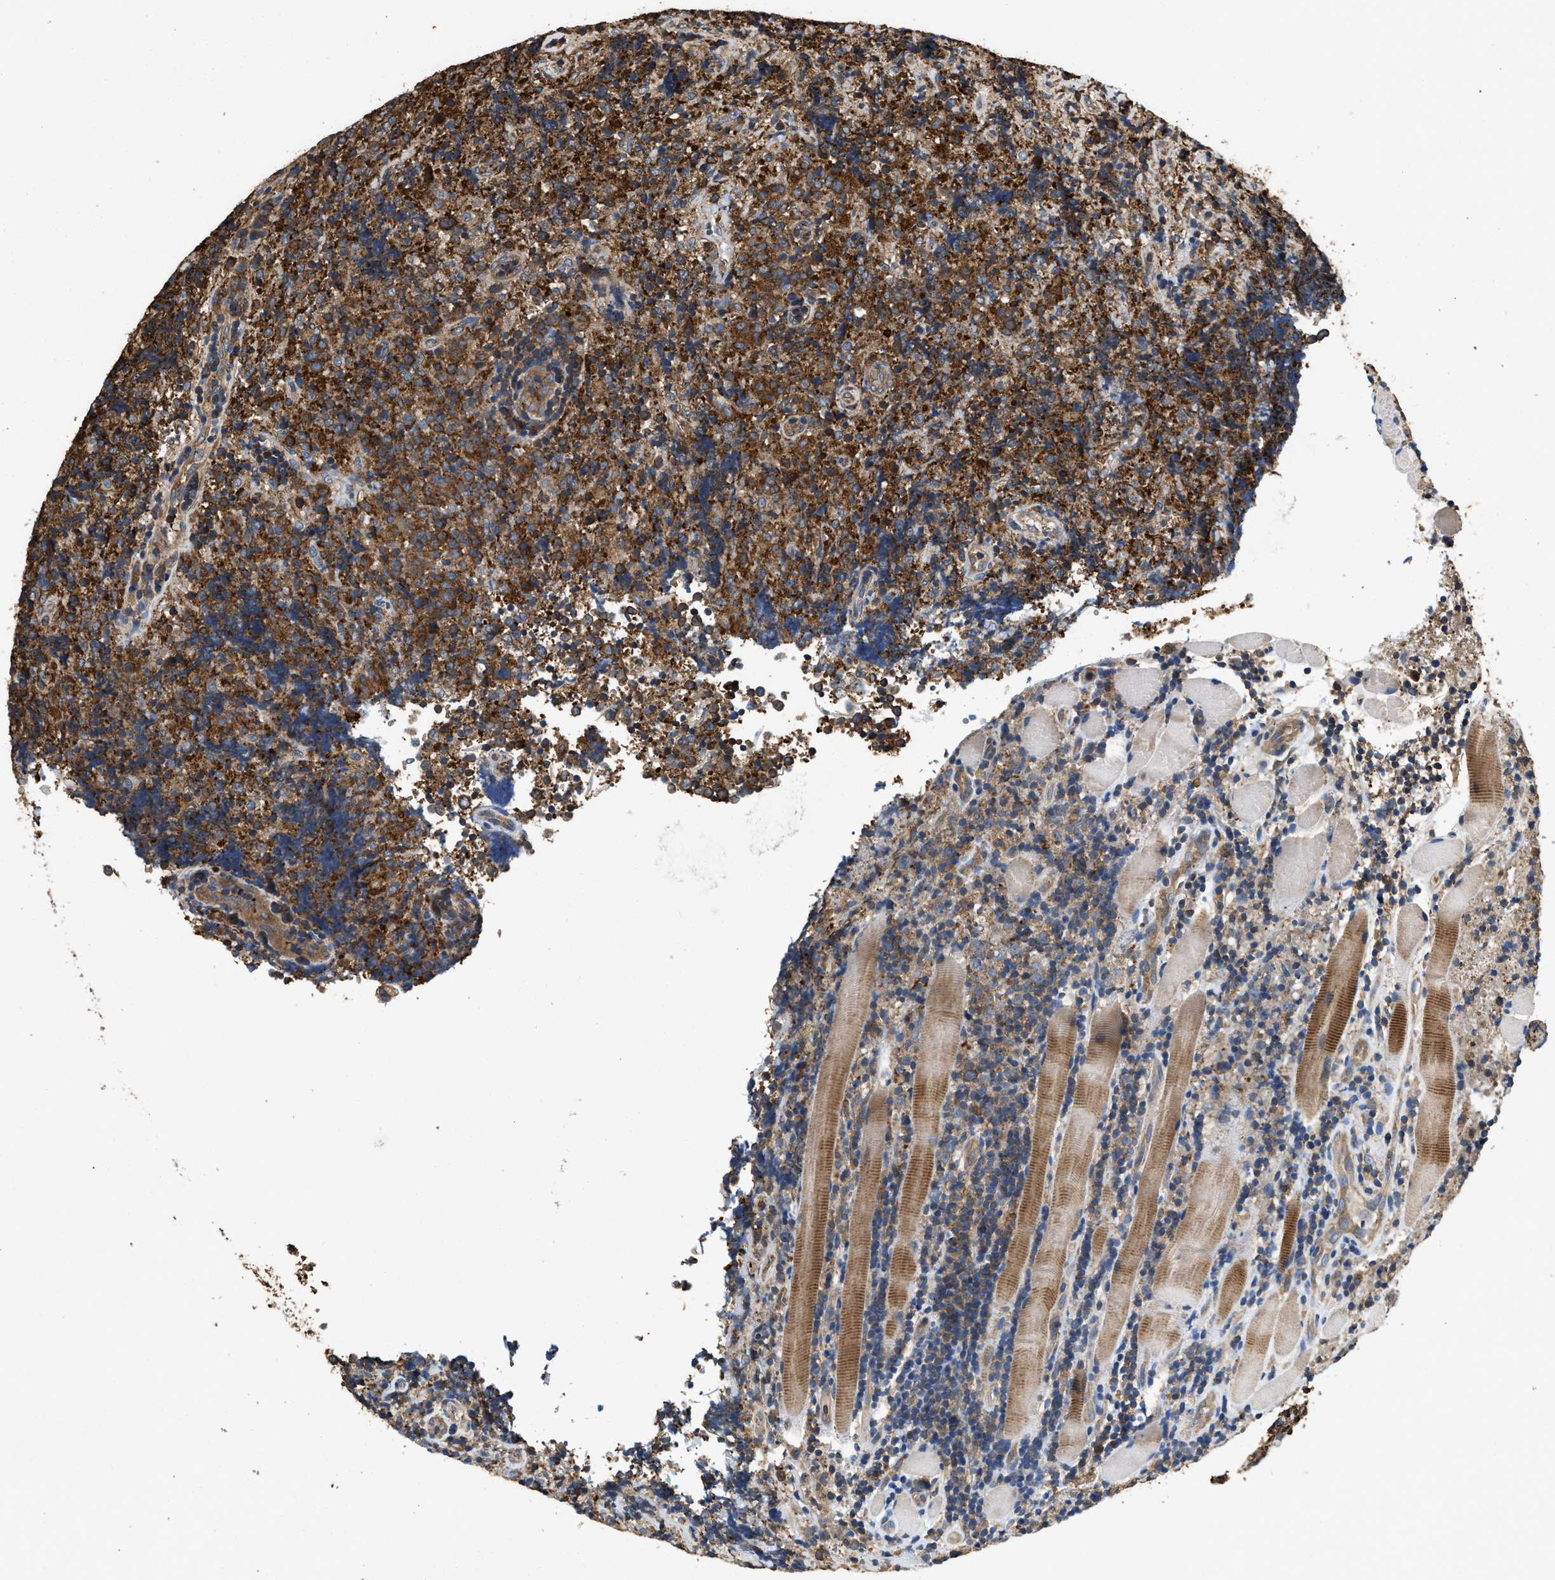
{"staining": {"intensity": "moderate", "quantity": ">75%", "location": "cytoplasmic/membranous"}, "tissue": "lymphoma", "cell_type": "Tumor cells", "image_type": "cancer", "snomed": [{"axis": "morphology", "description": "Malignant lymphoma, non-Hodgkin's type, High grade"}, {"axis": "topography", "description": "Tonsil"}], "caption": "High-power microscopy captured an immunohistochemistry micrograph of malignant lymphoma, non-Hodgkin's type (high-grade), revealing moderate cytoplasmic/membranous expression in approximately >75% of tumor cells.", "gene": "LINGO2", "patient": {"sex": "female", "age": 36}}